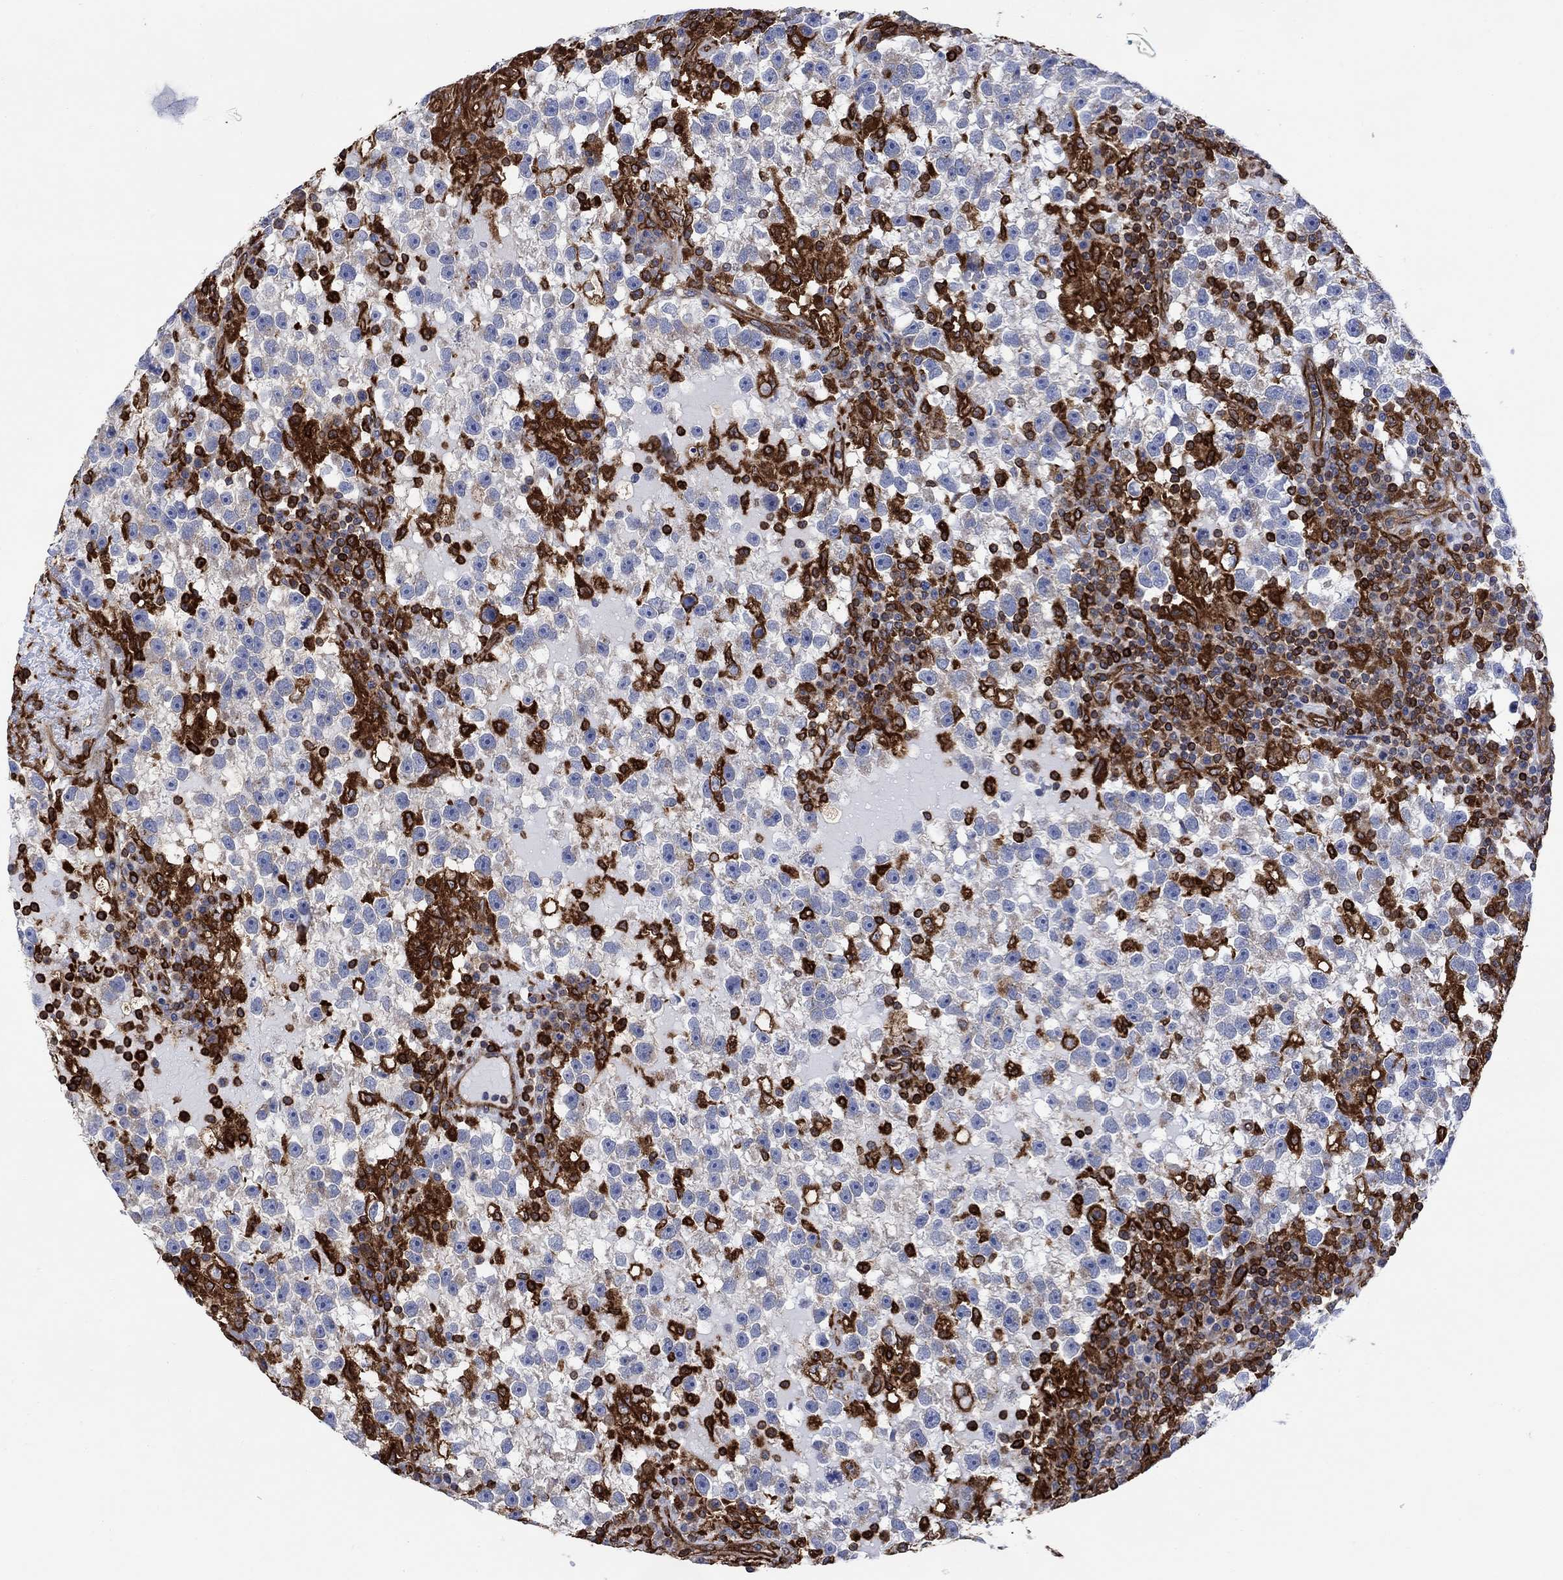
{"staining": {"intensity": "negative", "quantity": "none", "location": "none"}, "tissue": "testis cancer", "cell_type": "Tumor cells", "image_type": "cancer", "snomed": [{"axis": "morphology", "description": "Seminoma, NOS"}, {"axis": "topography", "description": "Testis"}], "caption": "A high-resolution photomicrograph shows immunohistochemistry (IHC) staining of testis cancer (seminoma), which shows no significant staining in tumor cells.", "gene": "GBP5", "patient": {"sex": "male", "age": 47}}